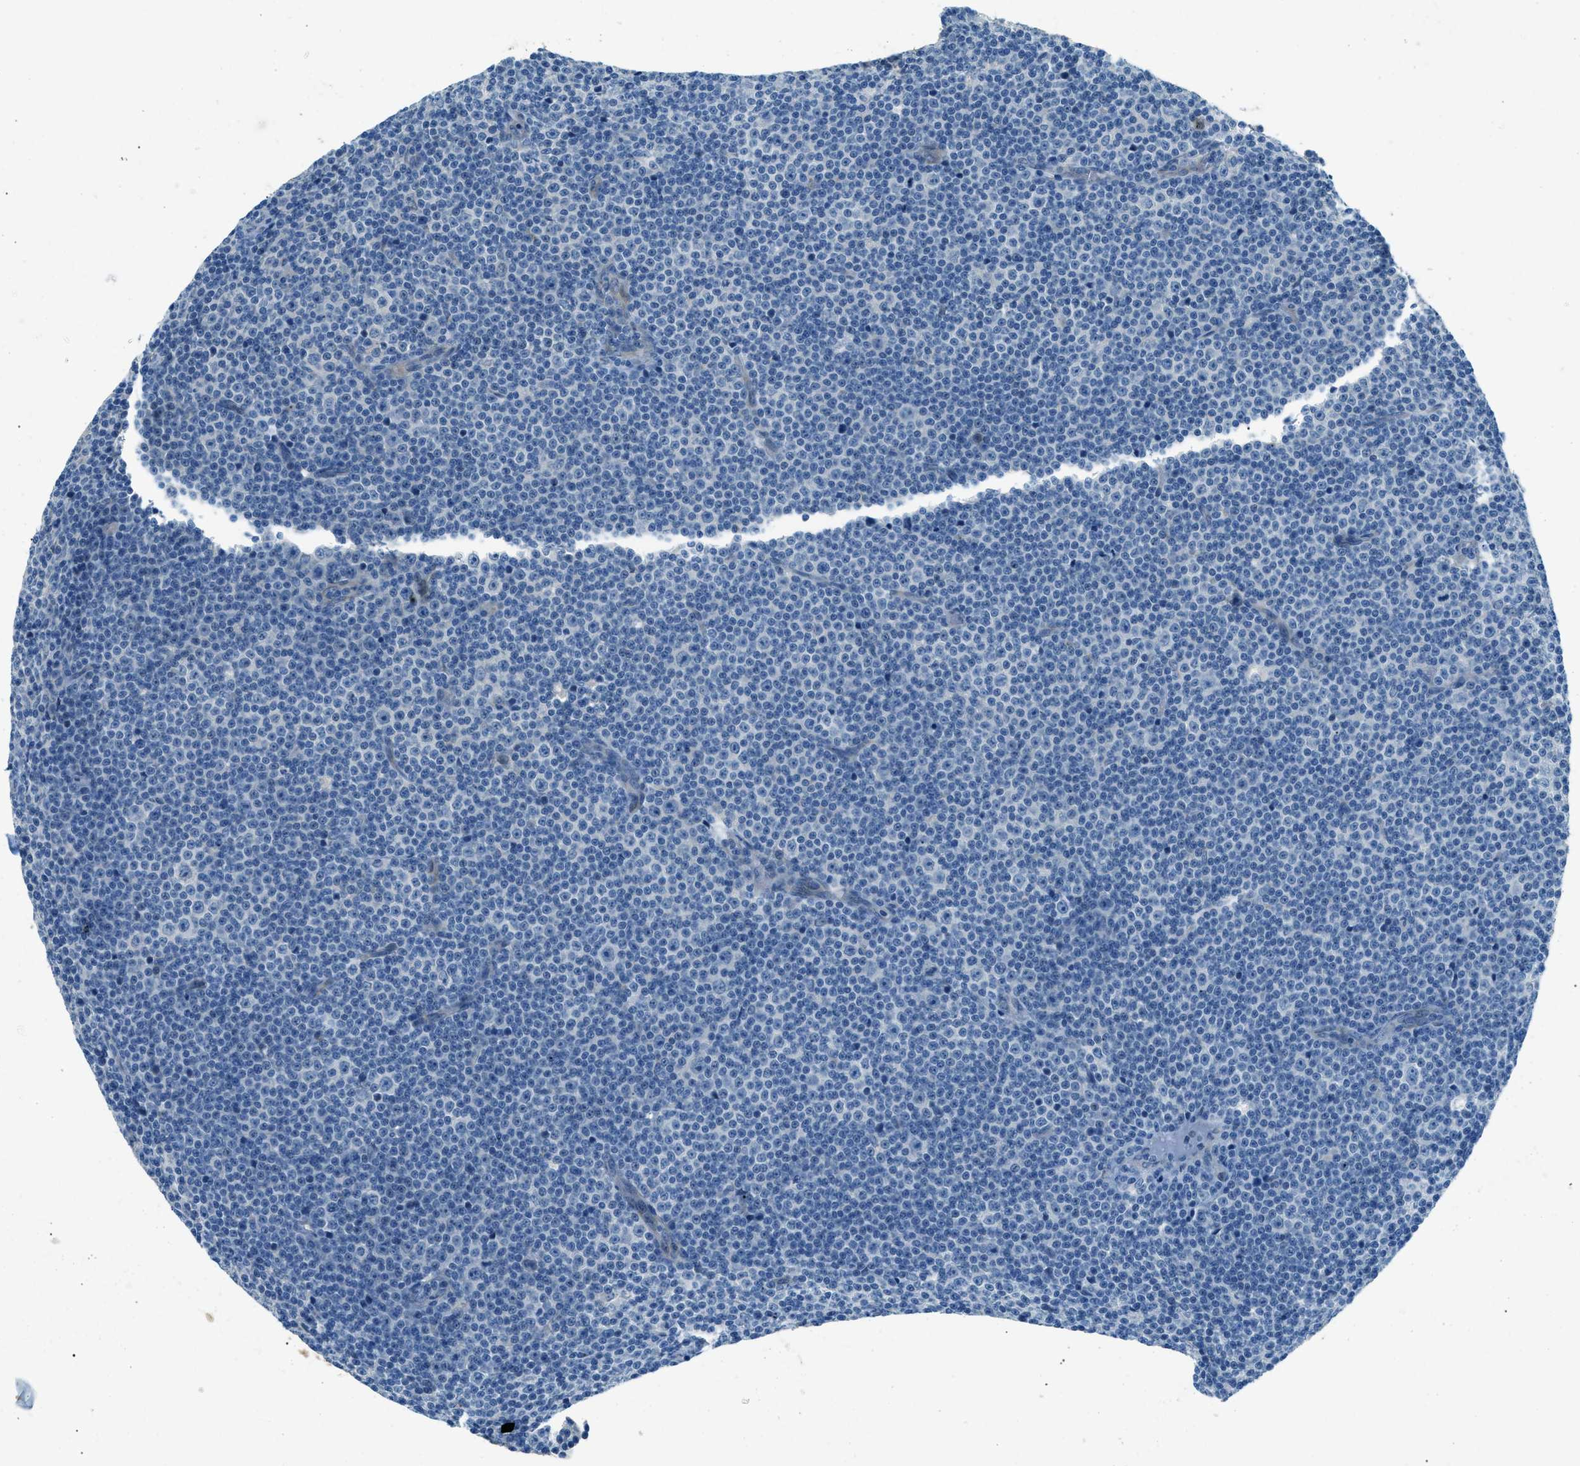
{"staining": {"intensity": "negative", "quantity": "none", "location": "none"}, "tissue": "lymphoma", "cell_type": "Tumor cells", "image_type": "cancer", "snomed": [{"axis": "morphology", "description": "Malignant lymphoma, non-Hodgkin's type, Low grade"}, {"axis": "topography", "description": "Lymph node"}], "caption": "Histopathology image shows no significant protein staining in tumor cells of low-grade malignant lymphoma, non-Hodgkin's type.", "gene": "ZNF367", "patient": {"sex": "female", "age": 67}}